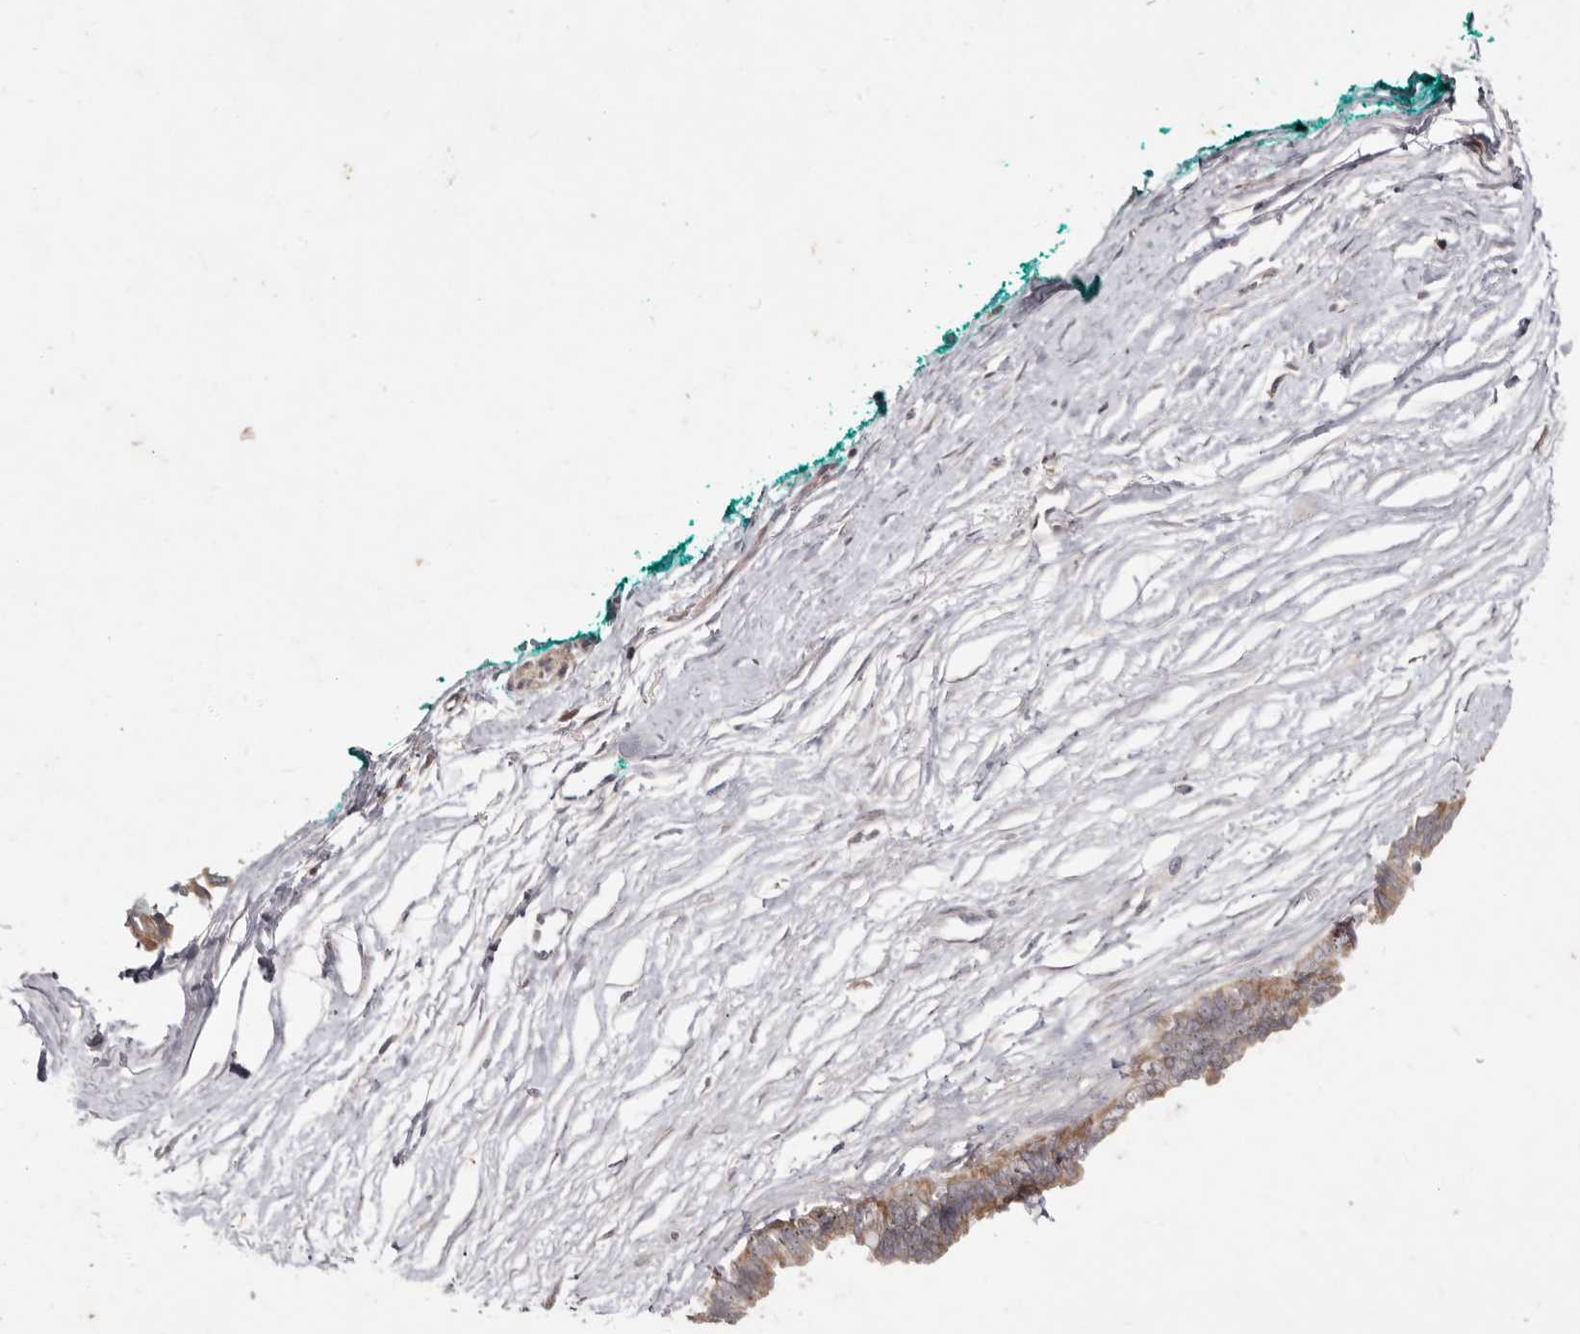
{"staining": {"intensity": "moderate", "quantity": "<25%", "location": "cytoplasmic/membranous"}, "tissue": "pancreatic cancer", "cell_type": "Tumor cells", "image_type": "cancer", "snomed": [{"axis": "morphology", "description": "Adenocarcinoma, NOS"}, {"axis": "topography", "description": "Pancreas"}], "caption": "Moderate cytoplasmic/membranous protein positivity is present in approximately <25% of tumor cells in pancreatic adenocarcinoma.", "gene": "FLAD1", "patient": {"sex": "female", "age": 72}}